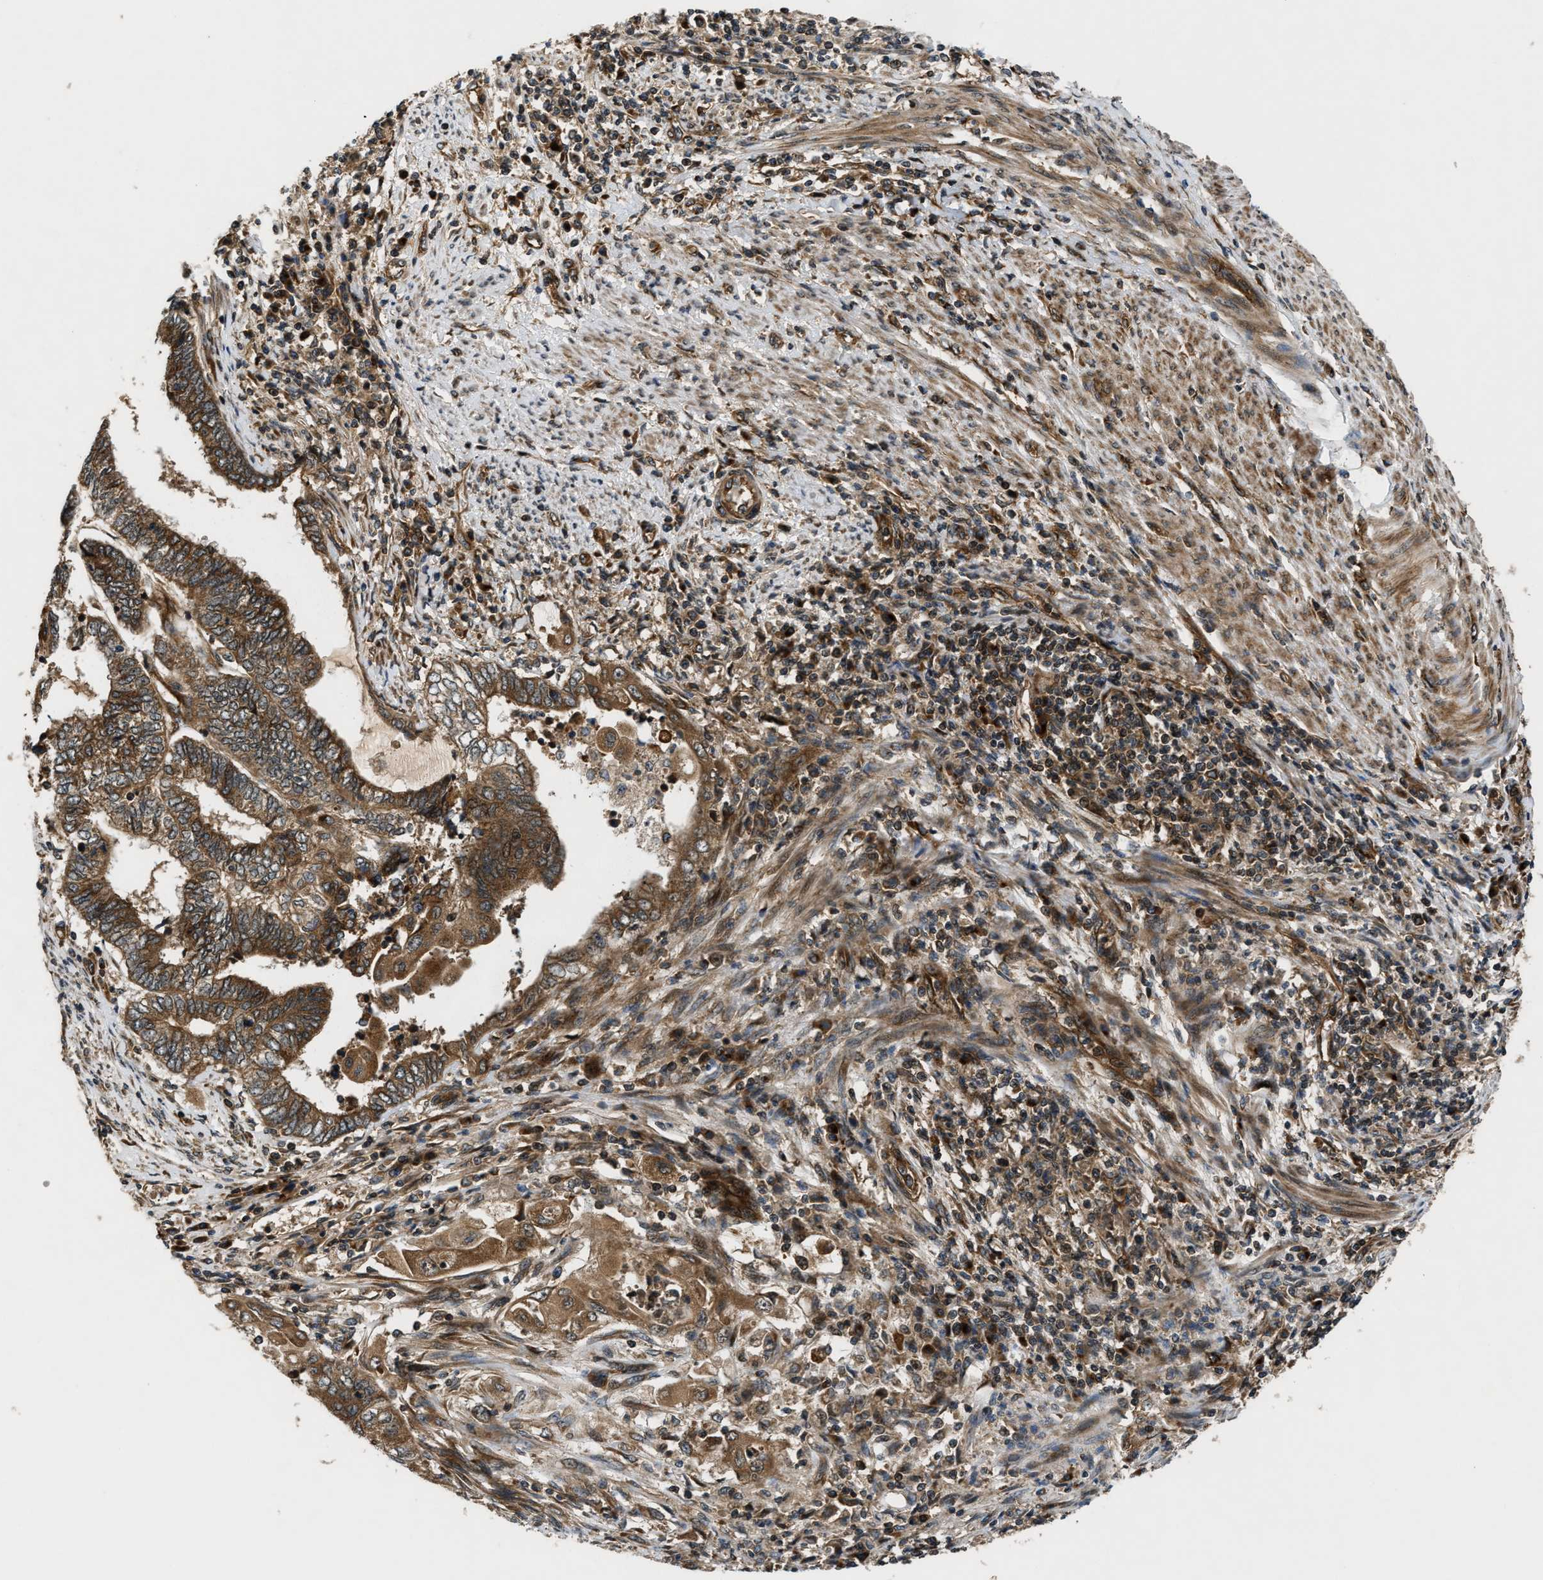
{"staining": {"intensity": "strong", "quantity": ">75%", "location": "cytoplasmic/membranous"}, "tissue": "endometrial cancer", "cell_type": "Tumor cells", "image_type": "cancer", "snomed": [{"axis": "morphology", "description": "Adenocarcinoma, NOS"}, {"axis": "topography", "description": "Uterus"}, {"axis": "topography", "description": "Endometrium"}], "caption": "Human adenocarcinoma (endometrial) stained for a protein (brown) reveals strong cytoplasmic/membranous positive positivity in about >75% of tumor cells.", "gene": "PNPLA8", "patient": {"sex": "female", "age": 70}}